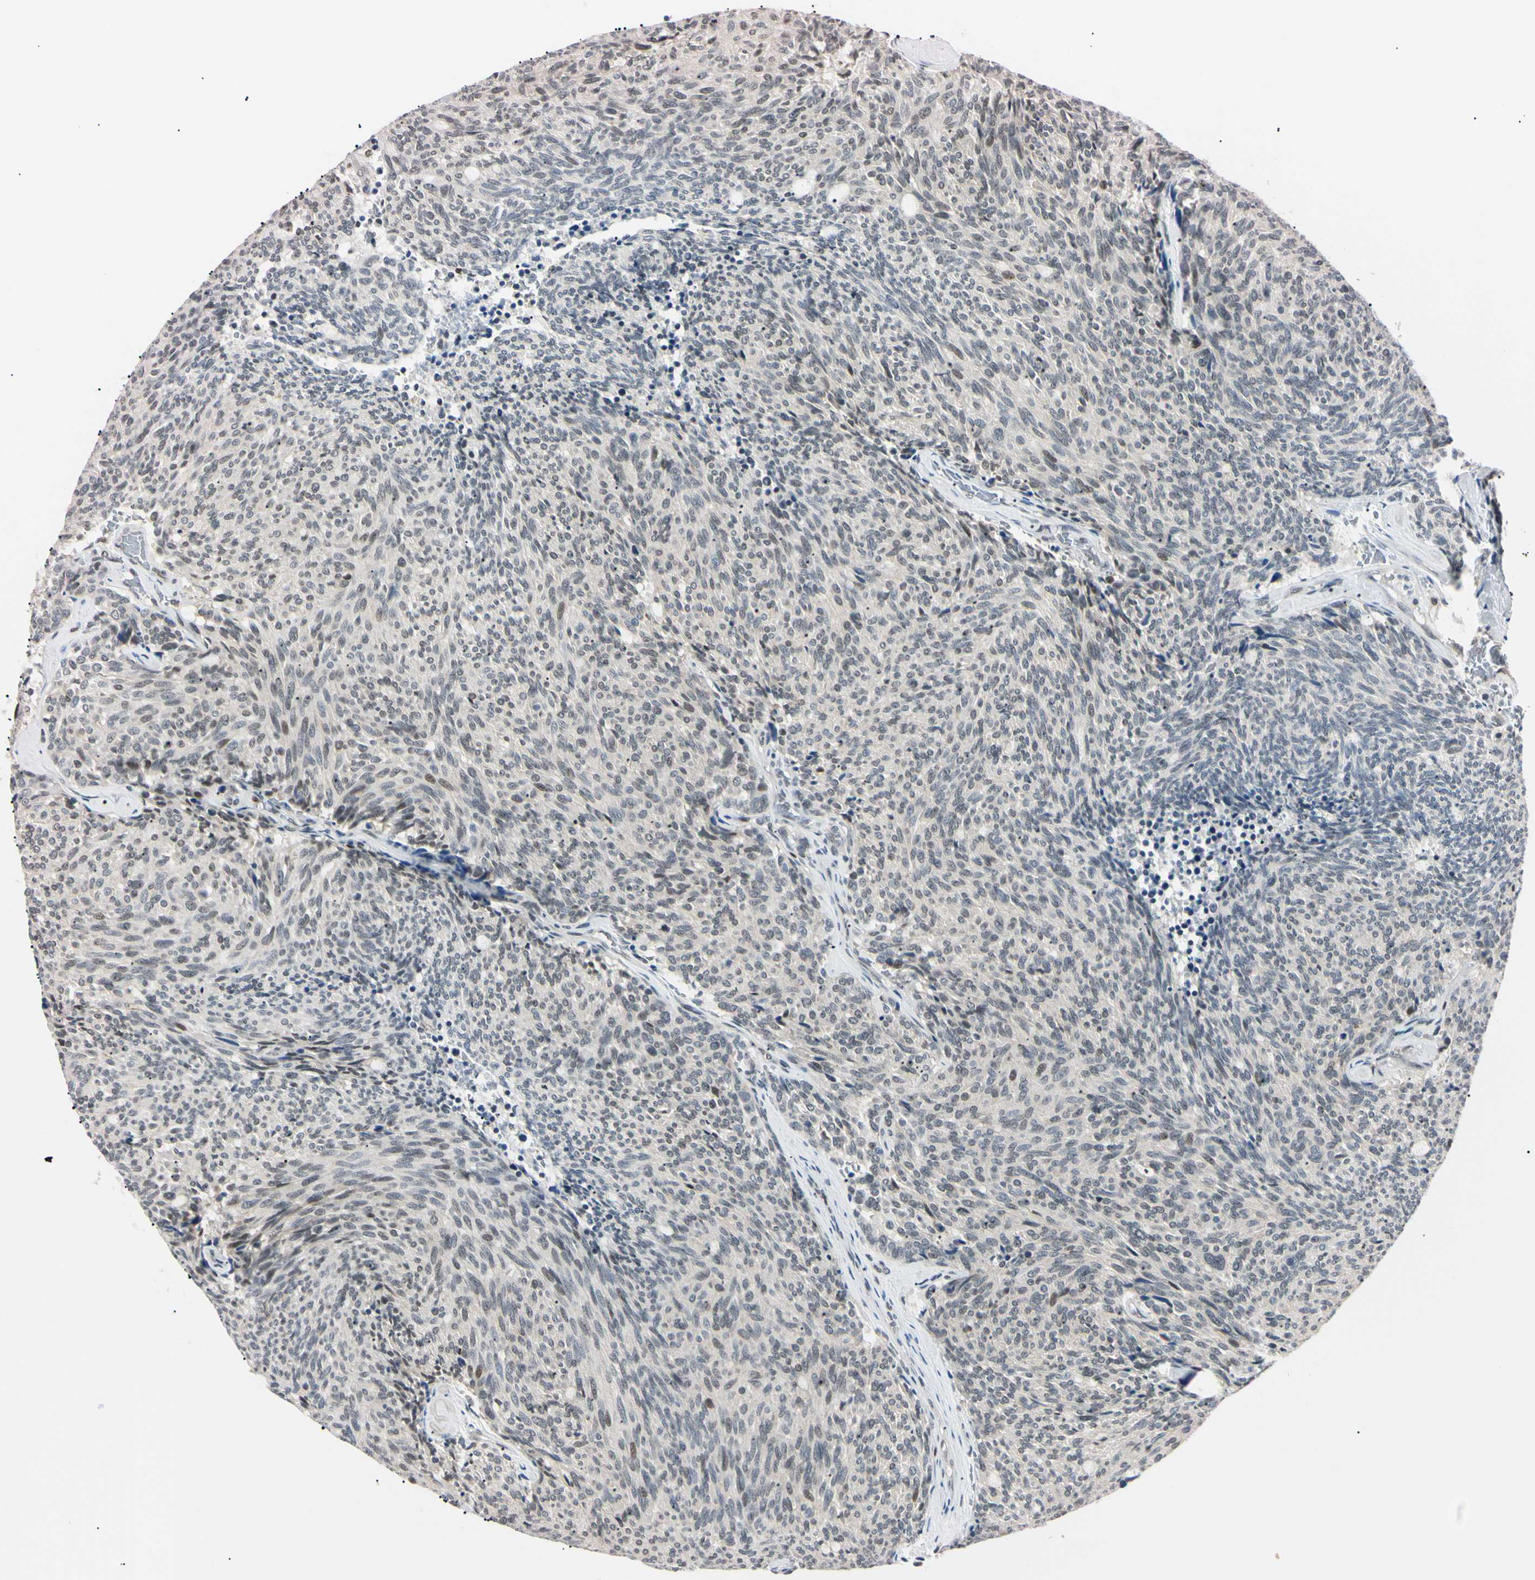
{"staining": {"intensity": "negative", "quantity": "none", "location": "none"}, "tissue": "carcinoid", "cell_type": "Tumor cells", "image_type": "cancer", "snomed": [{"axis": "morphology", "description": "Carcinoid, malignant, NOS"}, {"axis": "topography", "description": "Pancreas"}], "caption": "Tumor cells show no significant positivity in carcinoid.", "gene": "C1orf174", "patient": {"sex": "female", "age": 54}}